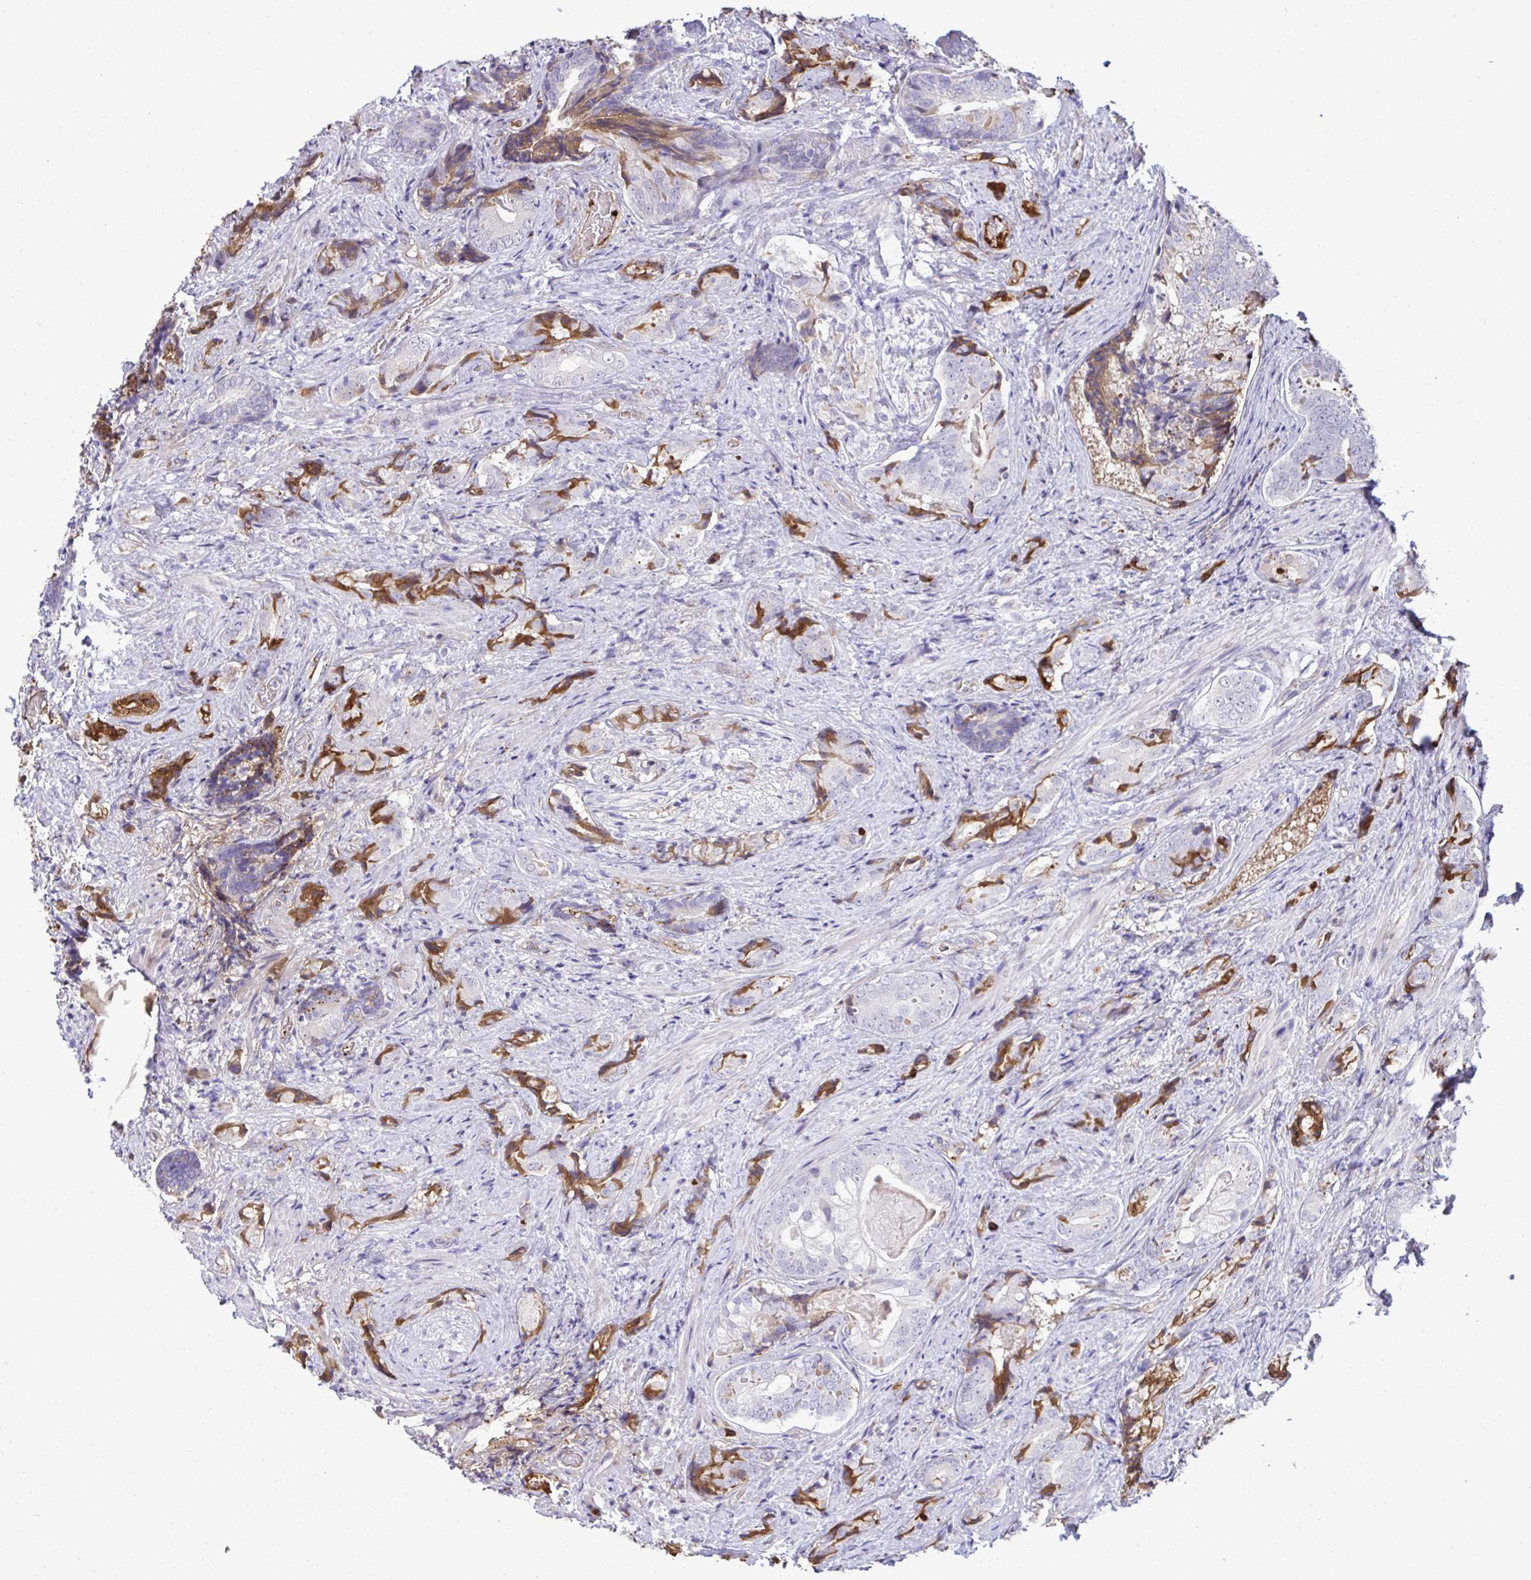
{"staining": {"intensity": "moderate", "quantity": "<25%", "location": "cytoplasmic/membranous"}, "tissue": "prostate cancer", "cell_type": "Tumor cells", "image_type": "cancer", "snomed": [{"axis": "morphology", "description": "Adenocarcinoma, High grade"}, {"axis": "topography", "description": "Prostate"}], "caption": "Protein analysis of high-grade adenocarcinoma (prostate) tissue demonstrates moderate cytoplasmic/membranous positivity in about <25% of tumor cells.", "gene": "F2", "patient": {"sex": "male", "age": 62}}